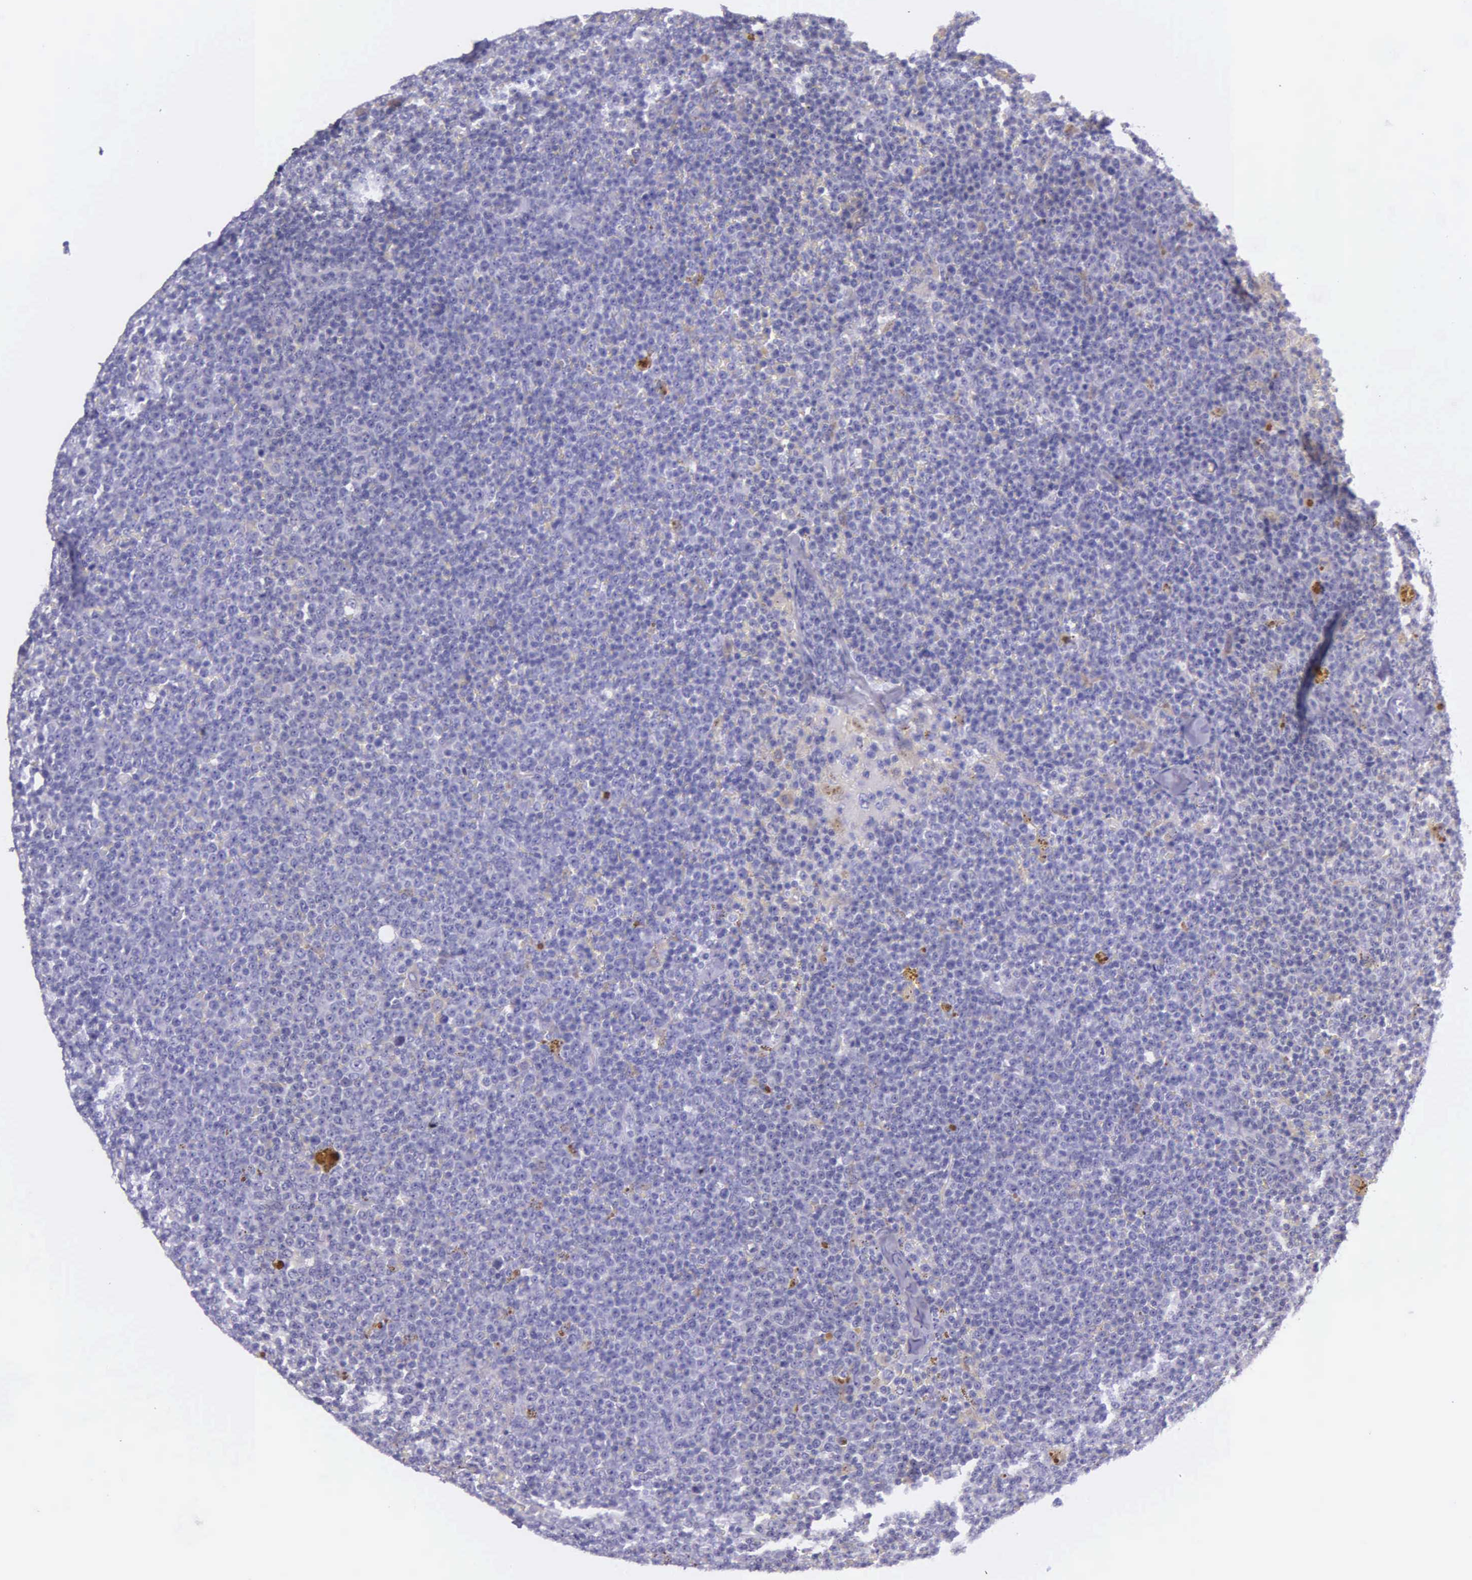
{"staining": {"intensity": "negative", "quantity": "none", "location": "none"}, "tissue": "lymphoma", "cell_type": "Tumor cells", "image_type": "cancer", "snomed": [{"axis": "morphology", "description": "Malignant lymphoma, non-Hodgkin's type, Low grade"}, {"axis": "topography", "description": "Lymph node"}], "caption": "Tumor cells show no significant protein expression in malignant lymphoma, non-Hodgkin's type (low-grade).", "gene": "THSD7A", "patient": {"sex": "male", "age": 50}}